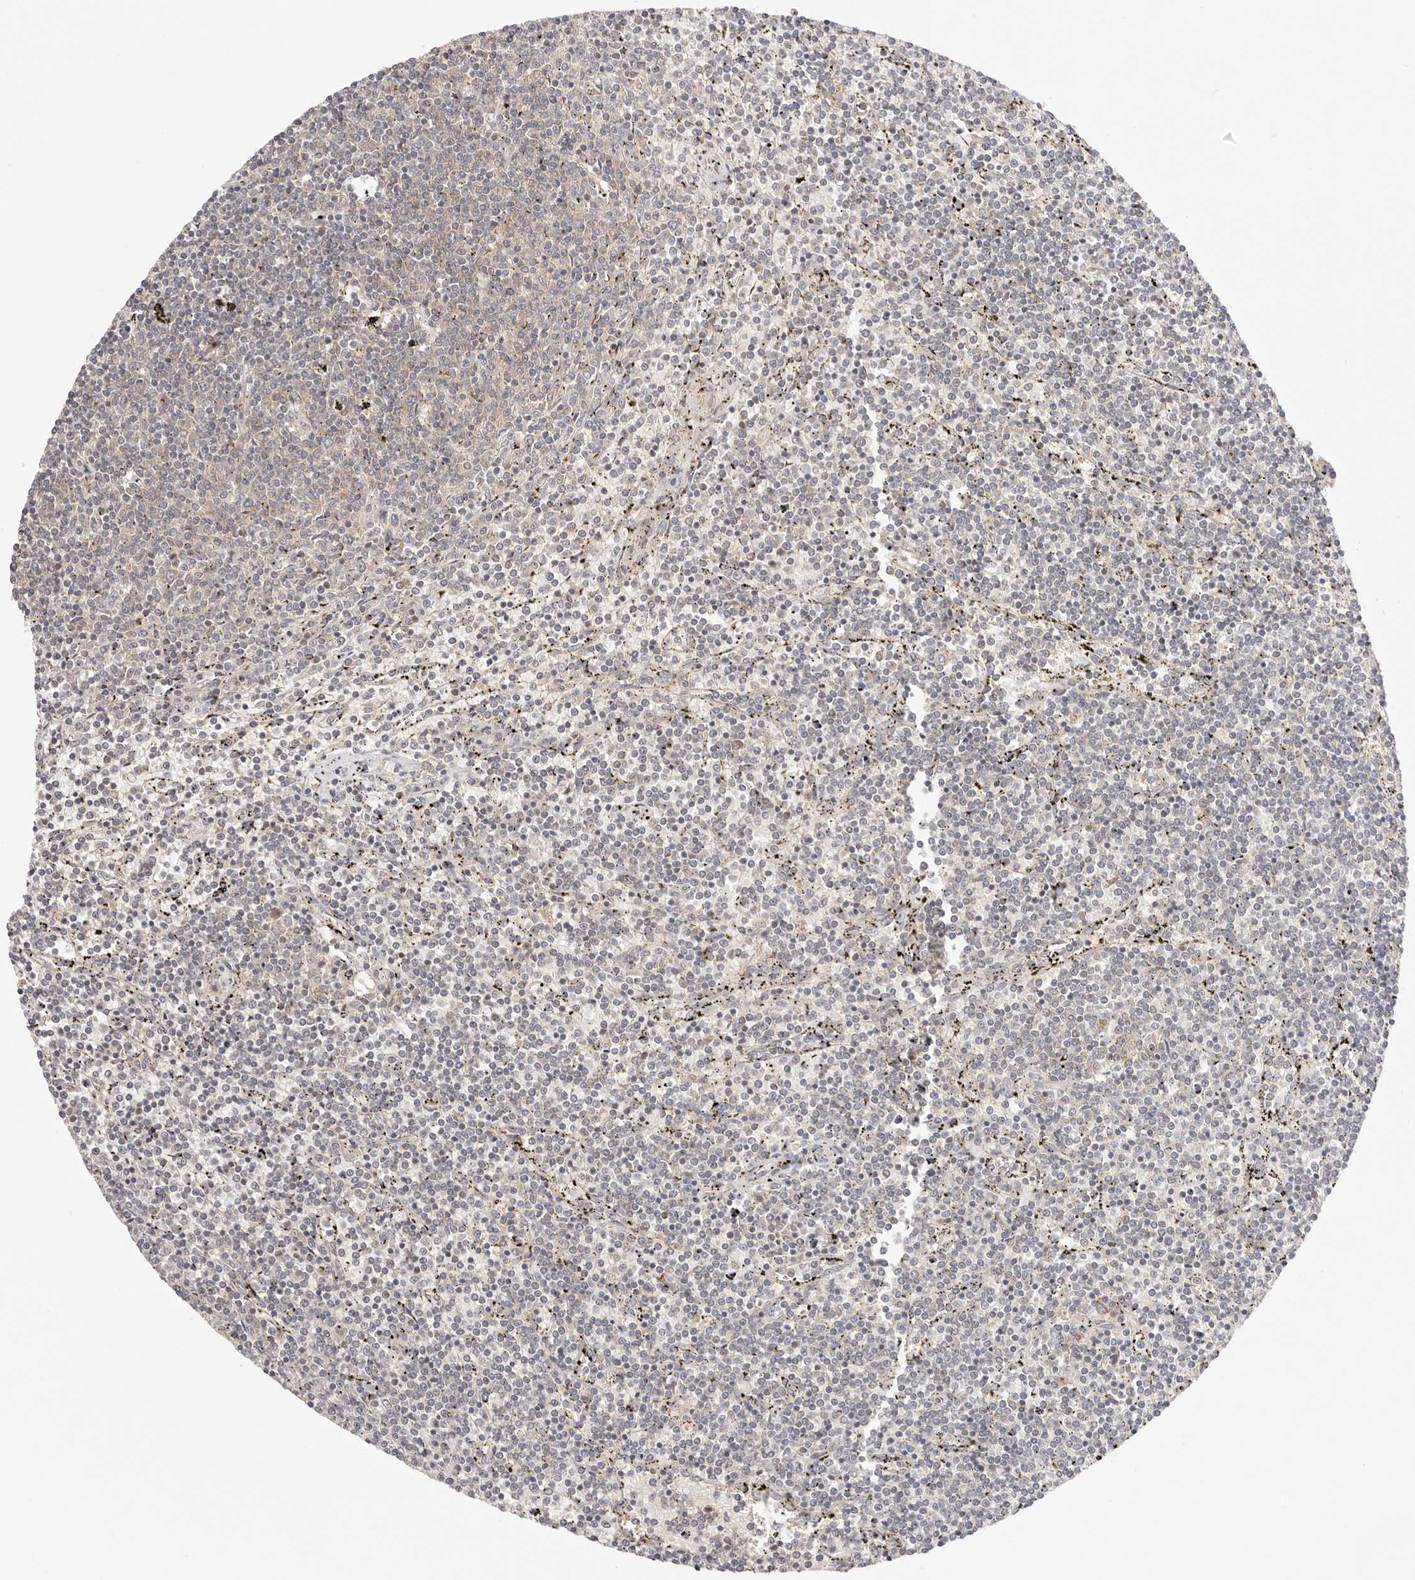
{"staining": {"intensity": "weak", "quantity": "<25%", "location": "cytoplasmic/membranous"}, "tissue": "lymphoma", "cell_type": "Tumor cells", "image_type": "cancer", "snomed": [{"axis": "morphology", "description": "Malignant lymphoma, non-Hodgkin's type, Low grade"}, {"axis": "topography", "description": "Spleen"}], "caption": "IHC image of lymphoma stained for a protein (brown), which displays no positivity in tumor cells.", "gene": "KCMF1", "patient": {"sex": "female", "age": 50}}